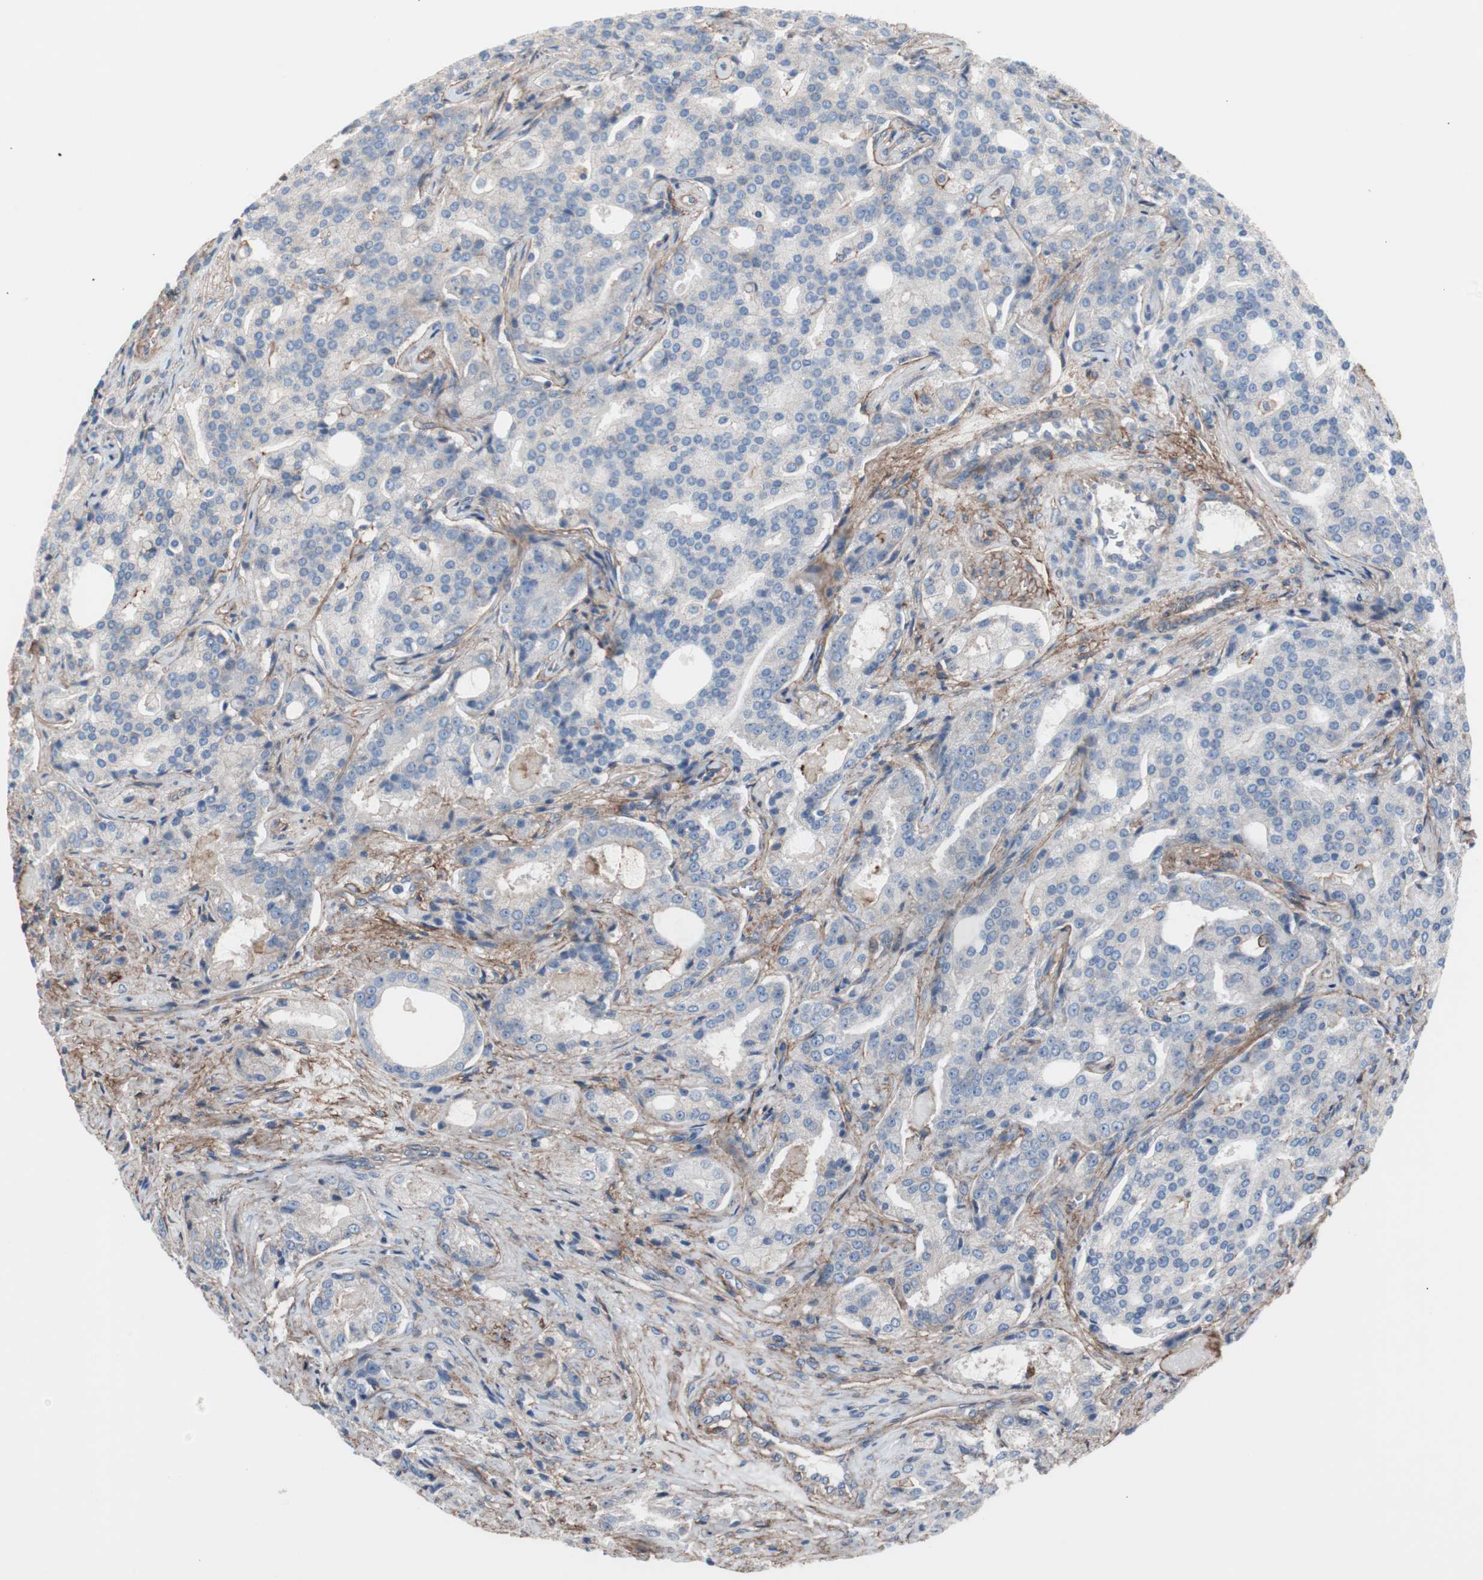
{"staining": {"intensity": "negative", "quantity": "none", "location": "none"}, "tissue": "prostate cancer", "cell_type": "Tumor cells", "image_type": "cancer", "snomed": [{"axis": "morphology", "description": "Adenocarcinoma, High grade"}, {"axis": "topography", "description": "Prostate"}], "caption": "This is an immunohistochemistry micrograph of human prostate high-grade adenocarcinoma. There is no staining in tumor cells.", "gene": "CD81", "patient": {"sex": "male", "age": 72}}